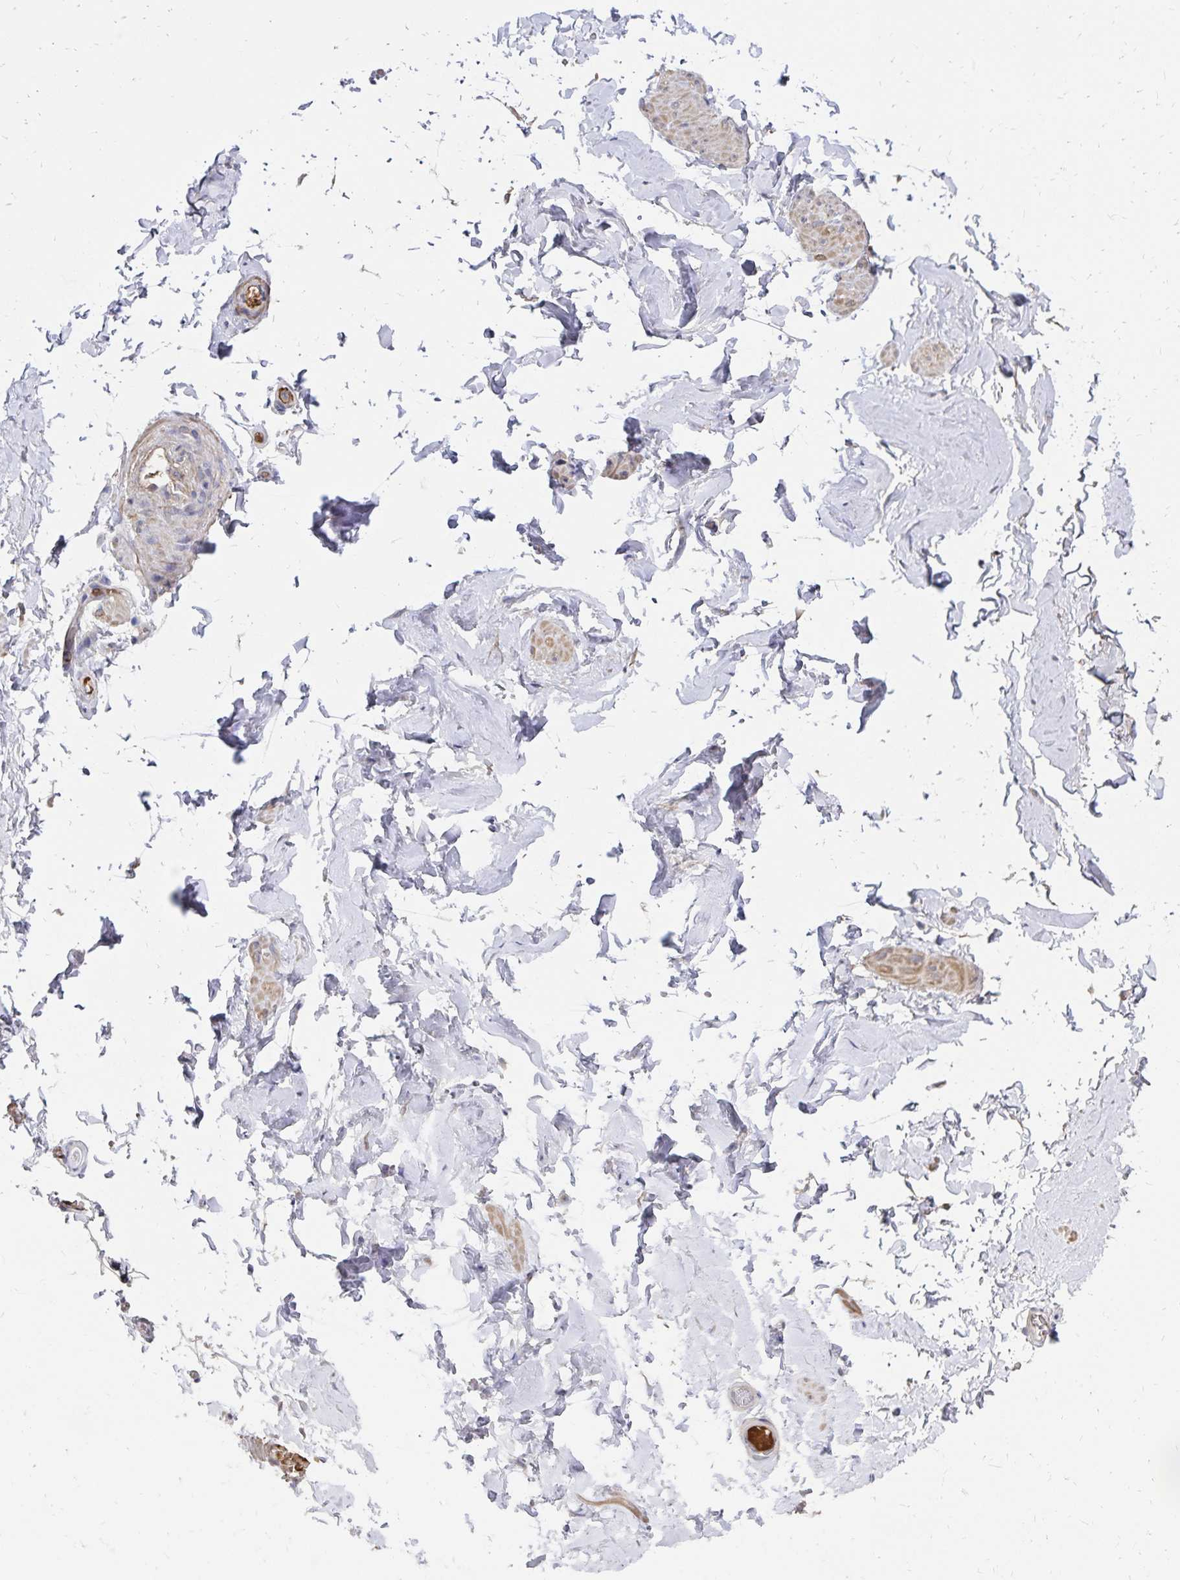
{"staining": {"intensity": "weak", "quantity": "<25%", "location": "cytoplasmic/membranous"}, "tissue": "adipose tissue", "cell_type": "Adipocytes", "image_type": "normal", "snomed": [{"axis": "morphology", "description": "Normal tissue, NOS"}, {"axis": "topography", "description": "Epididymis, spermatic cord, NOS"}, {"axis": "topography", "description": "Epididymis"}, {"axis": "topography", "description": "Peripheral nerve tissue"}], "caption": "Immunohistochemistry (IHC) of unremarkable human adipose tissue exhibits no expression in adipocytes. (Brightfield microscopy of DAB (3,3'-diaminobenzidine) immunohistochemistry (IHC) at high magnification).", "gene": "KISS1", "patient": {"sex": "male", "age": 29}}